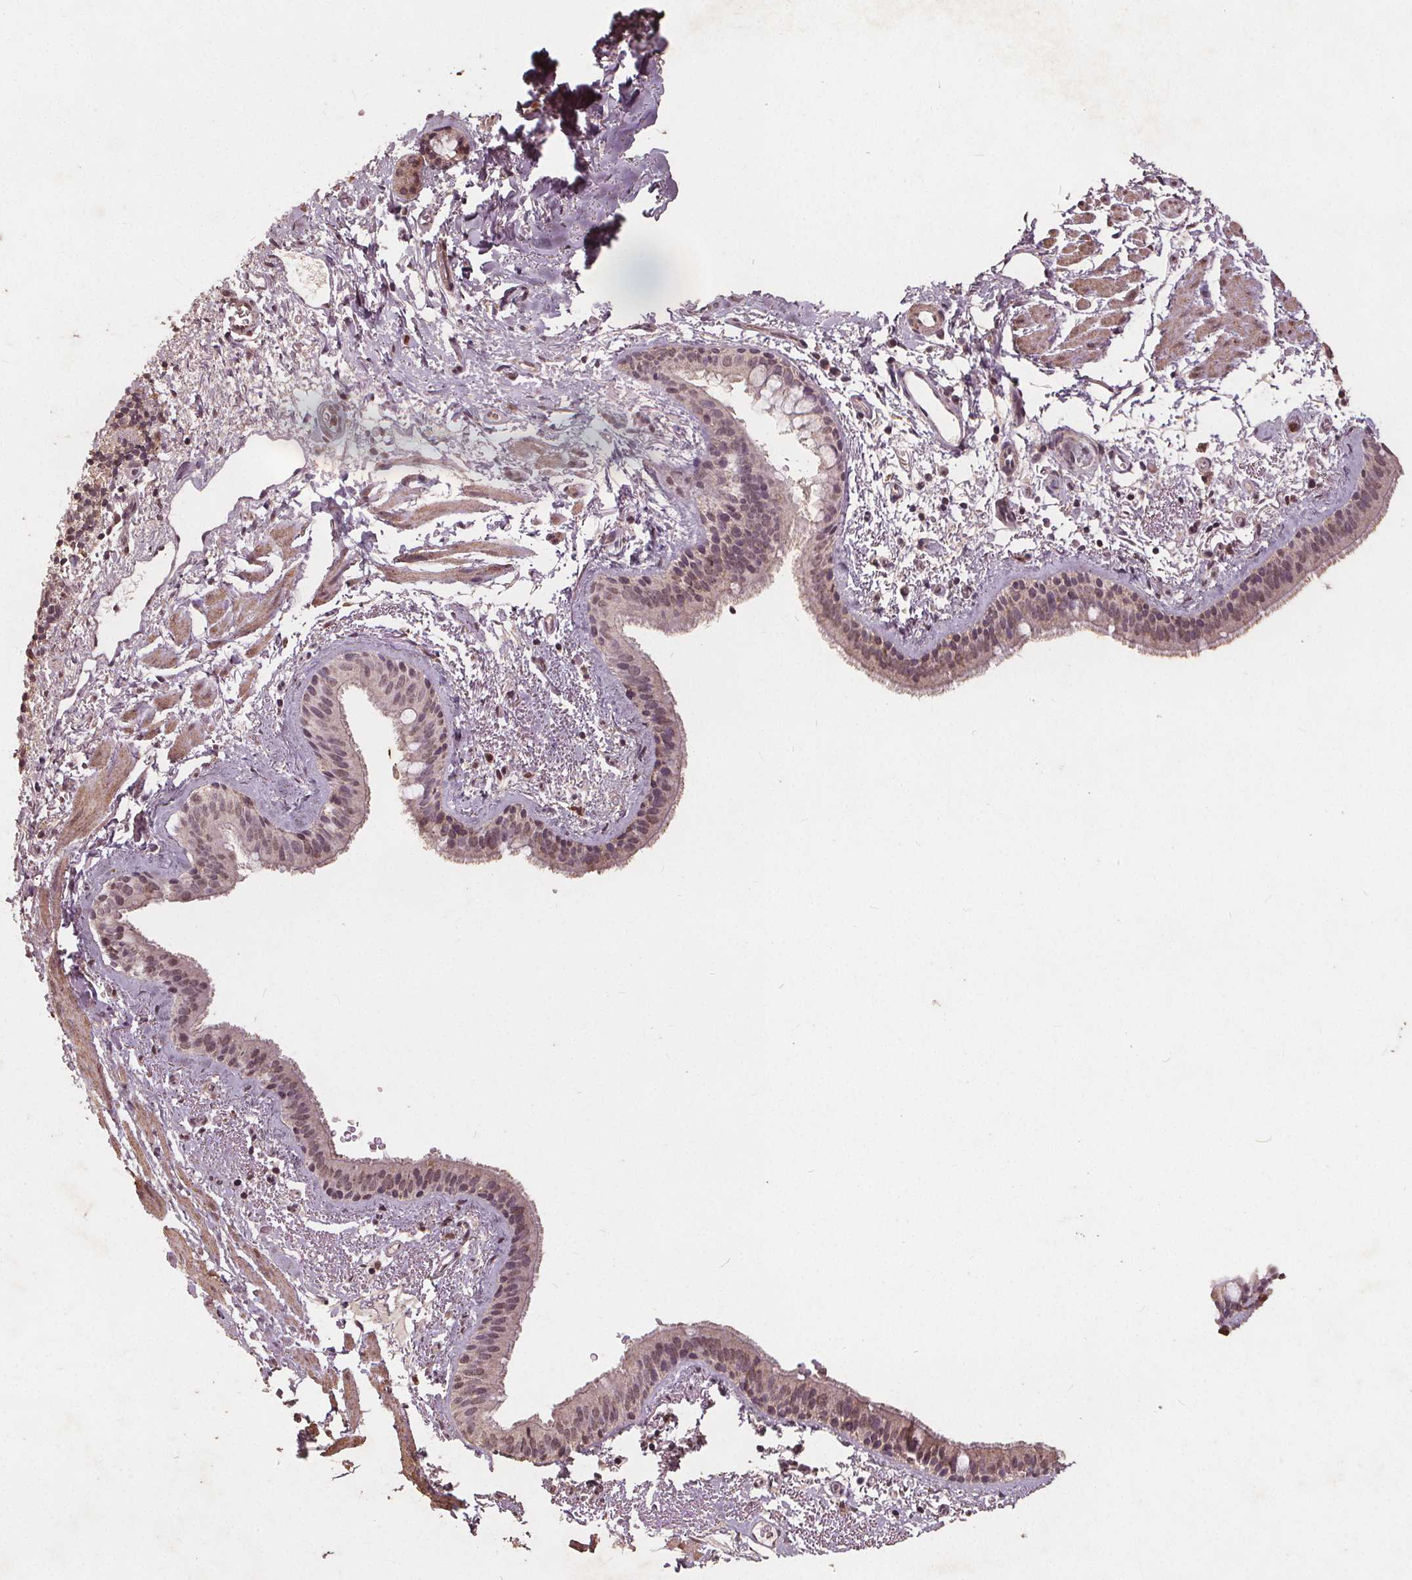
{"staining": {"intensity": "weak", "quantity": "<25%", "location": "nuclear"}, "tissue": "bronchus", "cell_type": "Respiratory epithelial cells", "image_type": "normal", "snomed": [{"axis": "morphology", "description": "Normal tissue, NOS"}, {"axis": "topography", "description": "Bronchus"}], "caption": "Respiratory epithelial cells show no significant positivity in unremarkable bronchus. The staining was performed using DAB to visualize the protein expression in brown, while the nuclei were stained in blue with hematoxylin (Magnification: 20x).", "gene": "DSG3", "patient": {"sex": "female", "age": 61}}